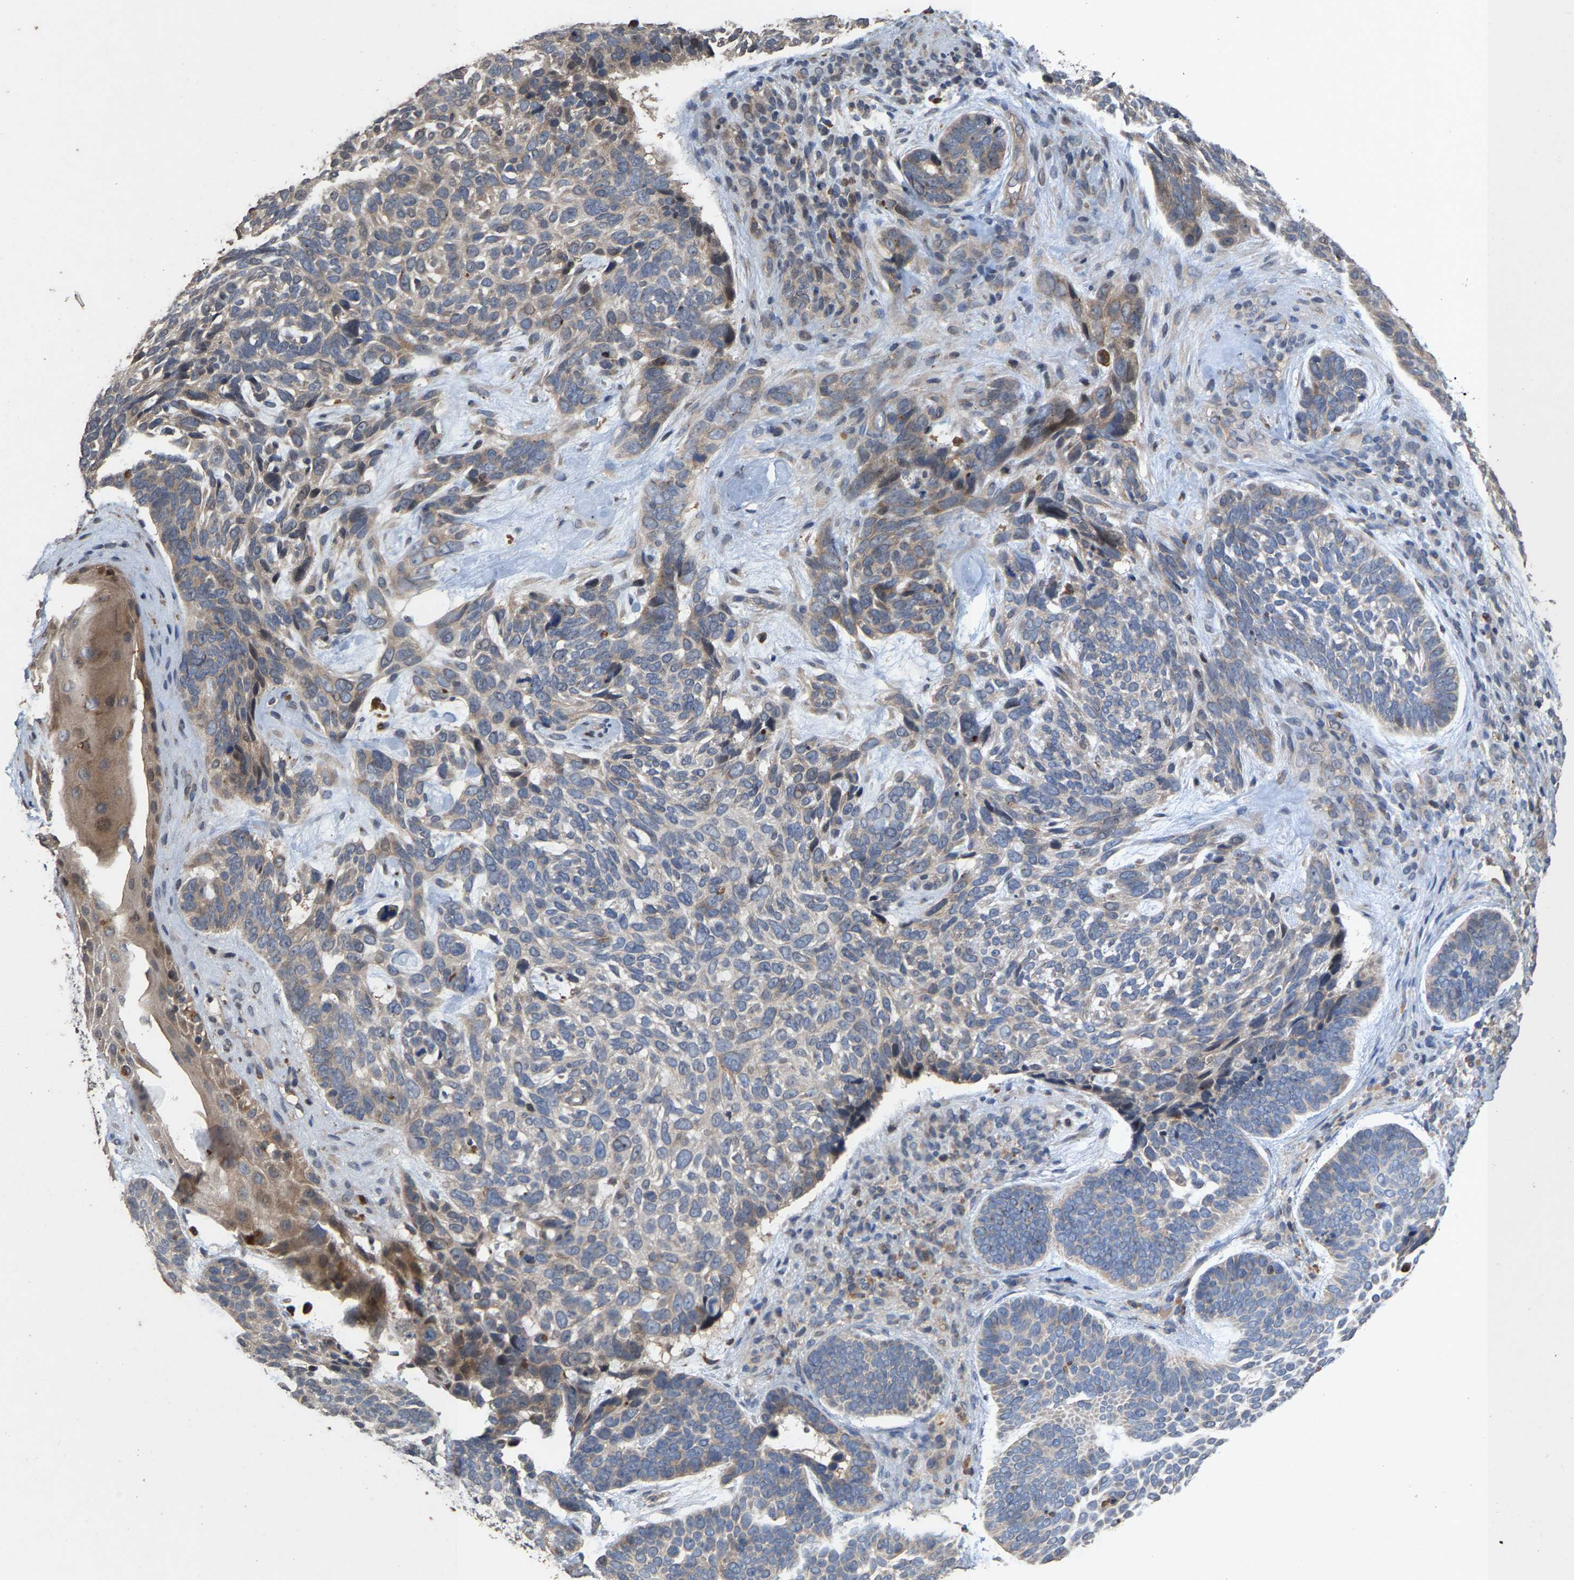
{"staining": {"intensity": "weak", "quantity": "<25%", "location": "cytoplasmic/membranous"}, "tissue": "skin cancer", "cell_type": "Tumor cells", "image_type": "cancer", "snomed": [{"axis": "morphology", "description": "Basal cell carcinoma"}, {"axis": "topography", "description": "Skin"}, {"axis": "topography", "description": "Skin of head"}], "caption": "The immunohistochemistry (IHC) micrograph has no significant staining in tumor cells of skin cancer tissue.", "gene": "TDRKH", "patient": {"sex": "female", "age": 85}}